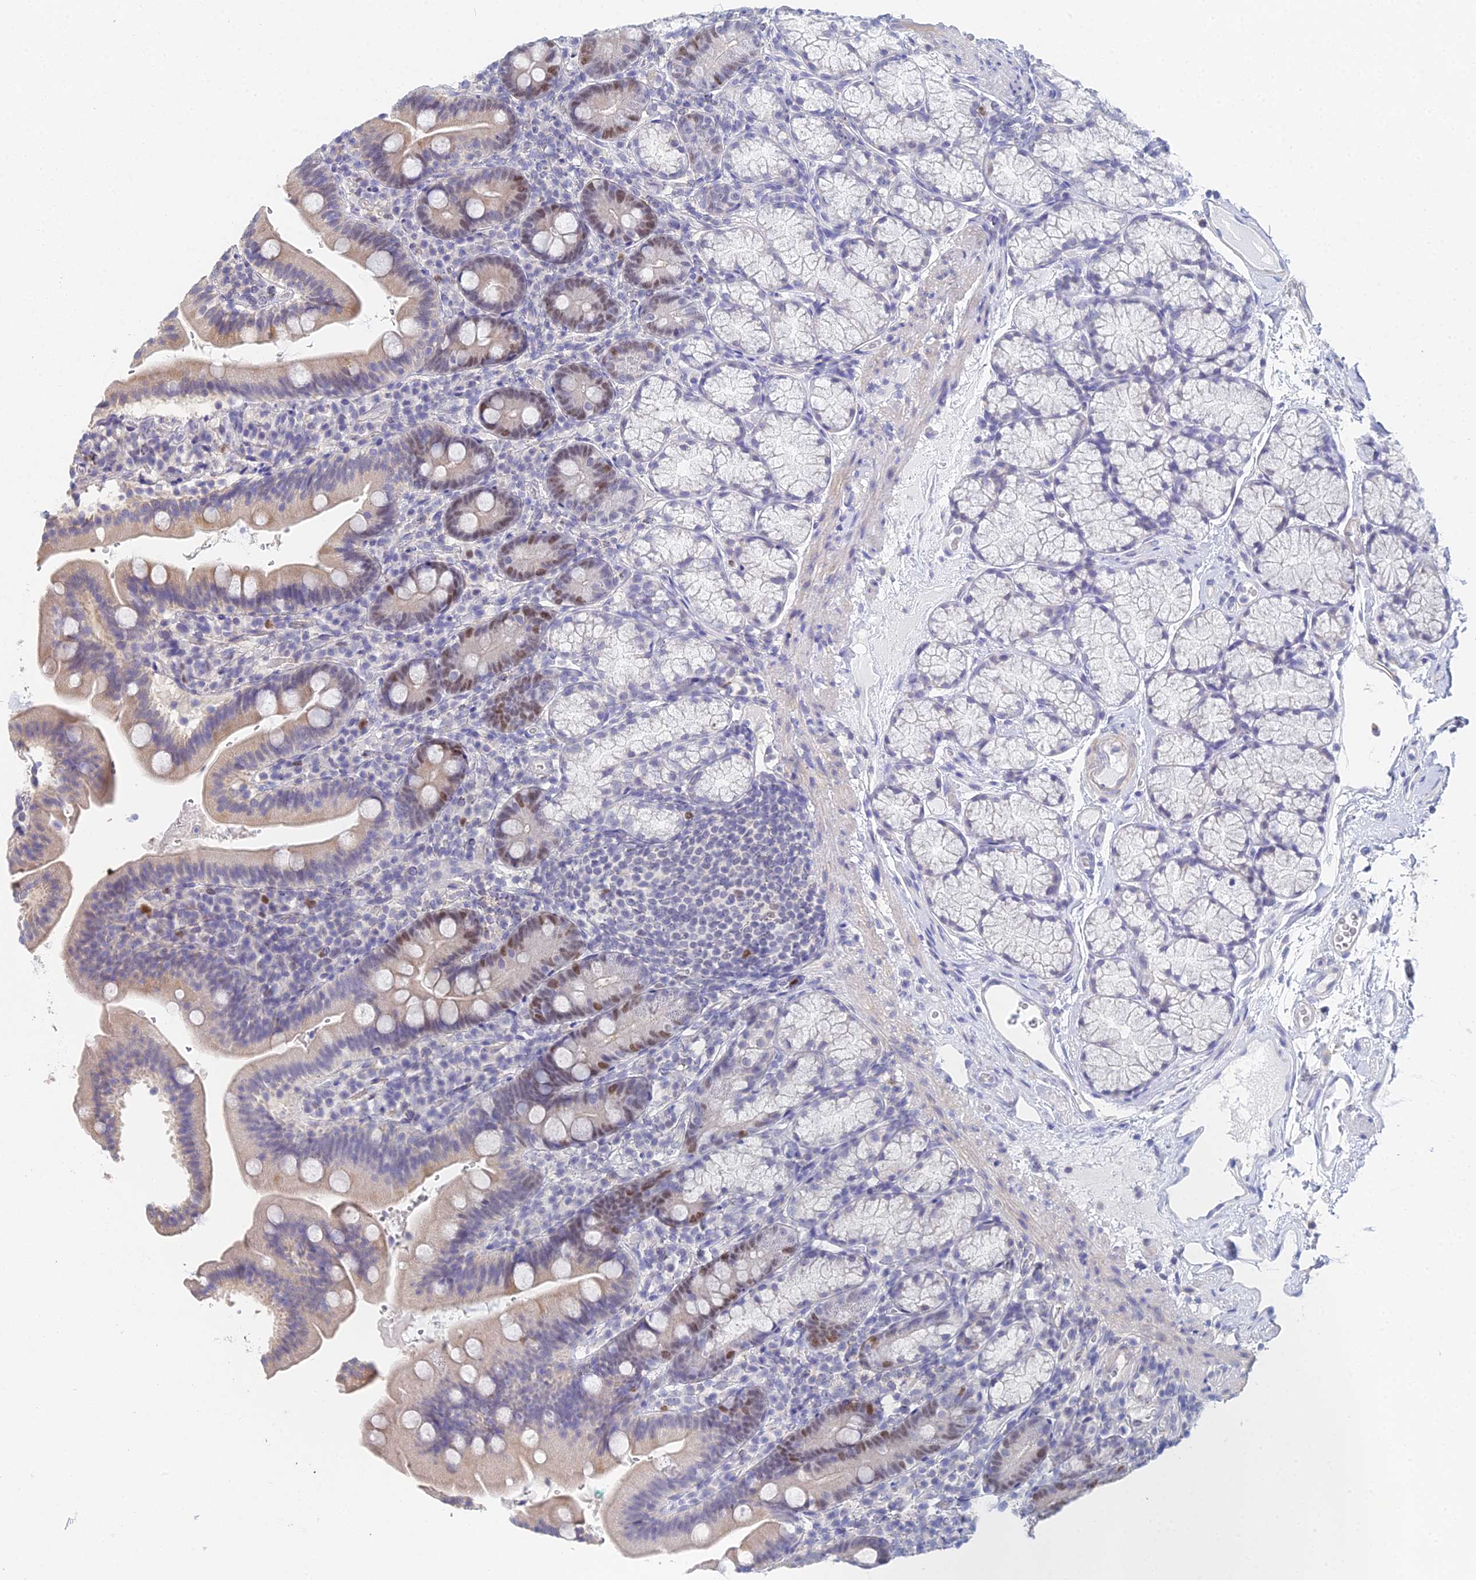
{"staining": {"intensity": "moderate", "quantity": ">75%", "location": "cytoplasmic/membranous,nuclear"}, "tissue": "duodenum", "cell_type": "Glandular cells", "image_type": "normal", "snomed": [{"axis": "morphology", "description": "Normal tissue, NOS"}, {"axis": "topography", "description": "Duodenum"}], "caption": "Brown immunohistochemical staining in unremarkable human duodenum exhibits moderate cytoplasmic/membranous,nuclear positivity in about >75% of glandular cells.", "gene": "MCM2", "patient": {"sex": "female", "age": 67}}